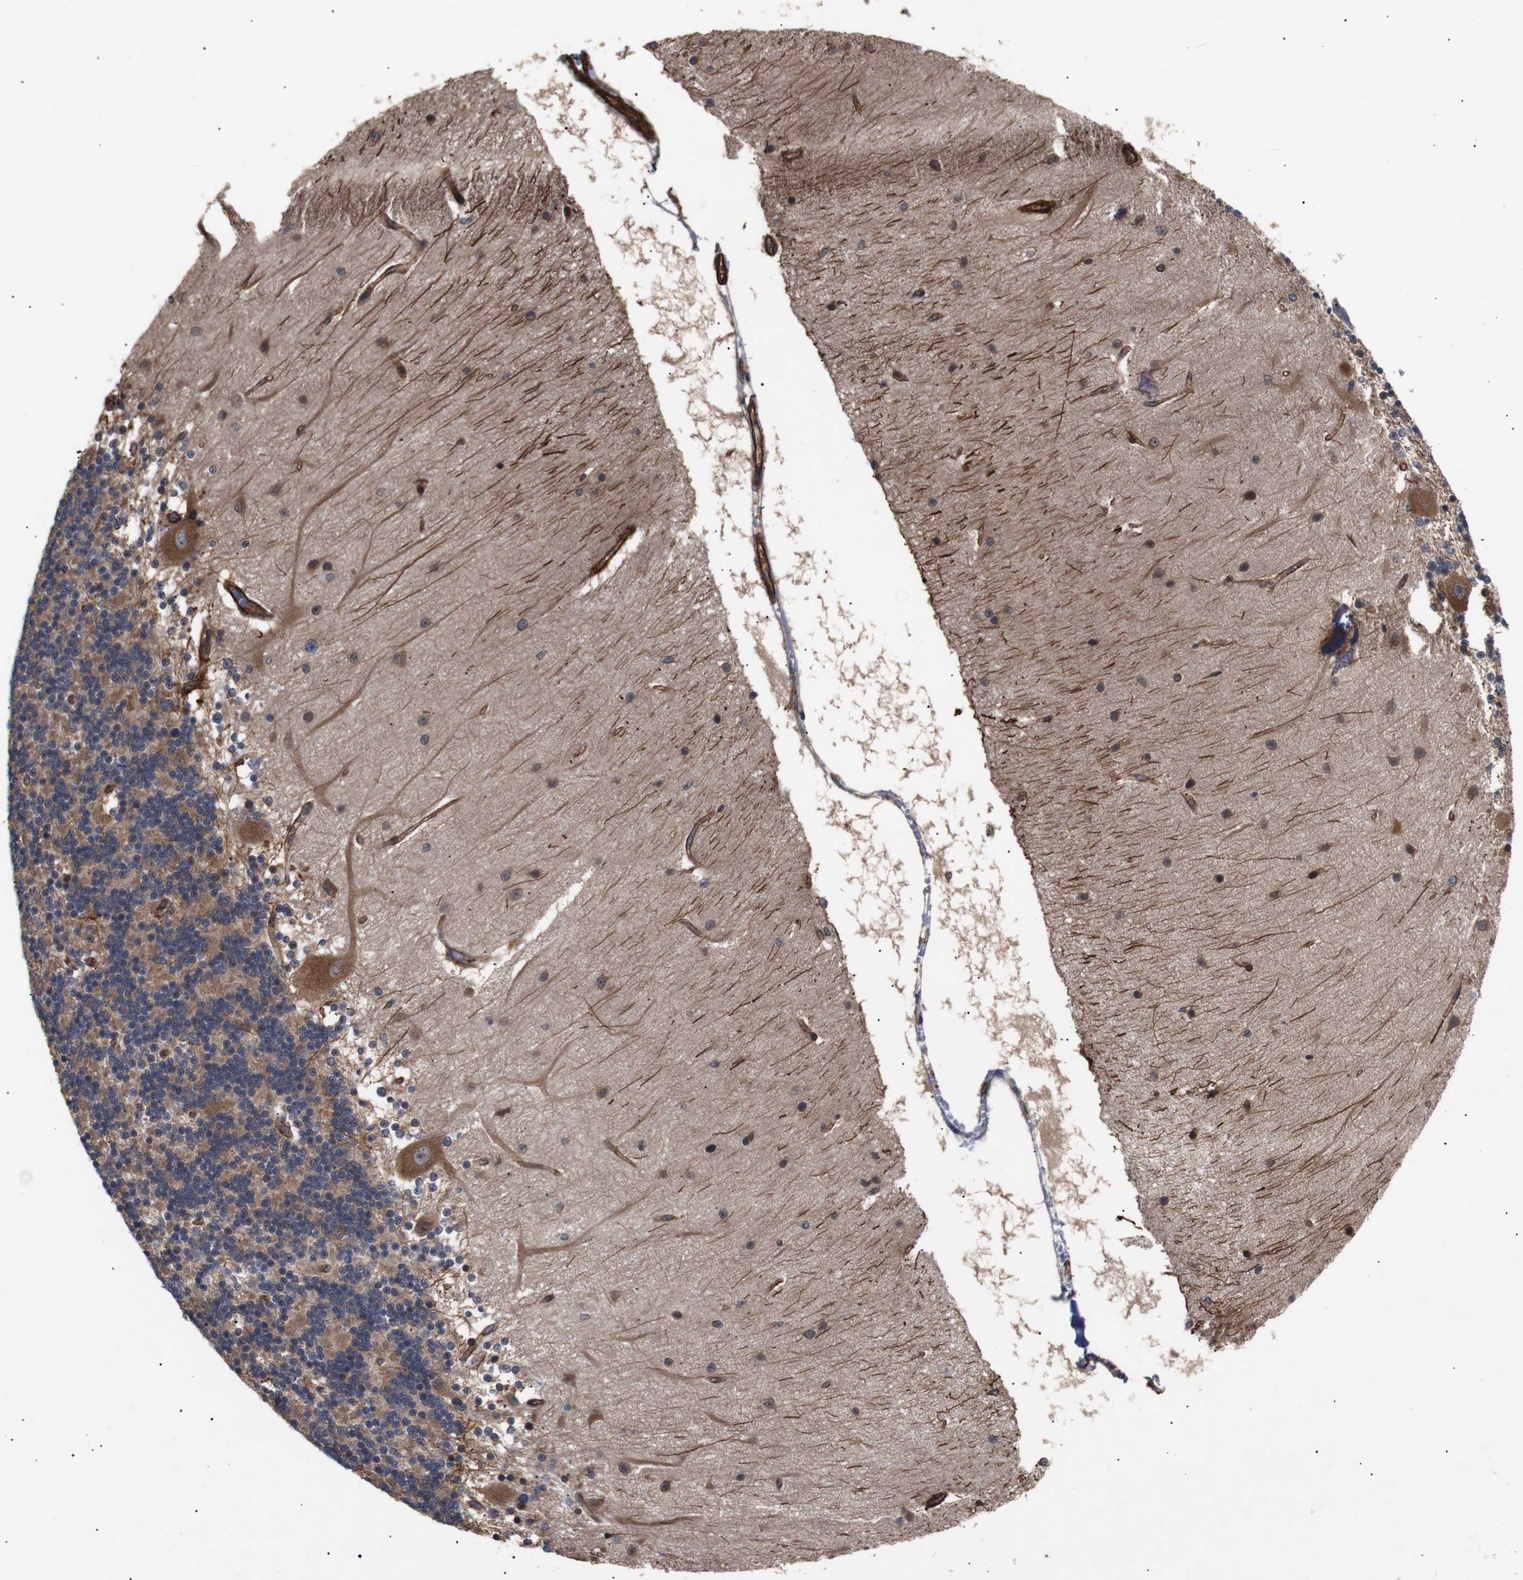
{"staining": {"intensity": "moderate", "quantity": ">75%", "location": "cytoplasmic/membranous"}, "tissue": "cerebellum", "cell_type": "Cells in granular layer", "image_type": "normal", "snomed": [{"axis": "morphology", "description": "Normal tissue, NOS"}, {"axis": "topography", "description": "Cerebellum"}], "caption": "A brown stain shows moderate cytoplasmic/membranous positivity of a protein in cells in granular layer of unremarkable human cerebellum.", "gene": "PAWR", "patient": {"sex": "female", "age": 54}}